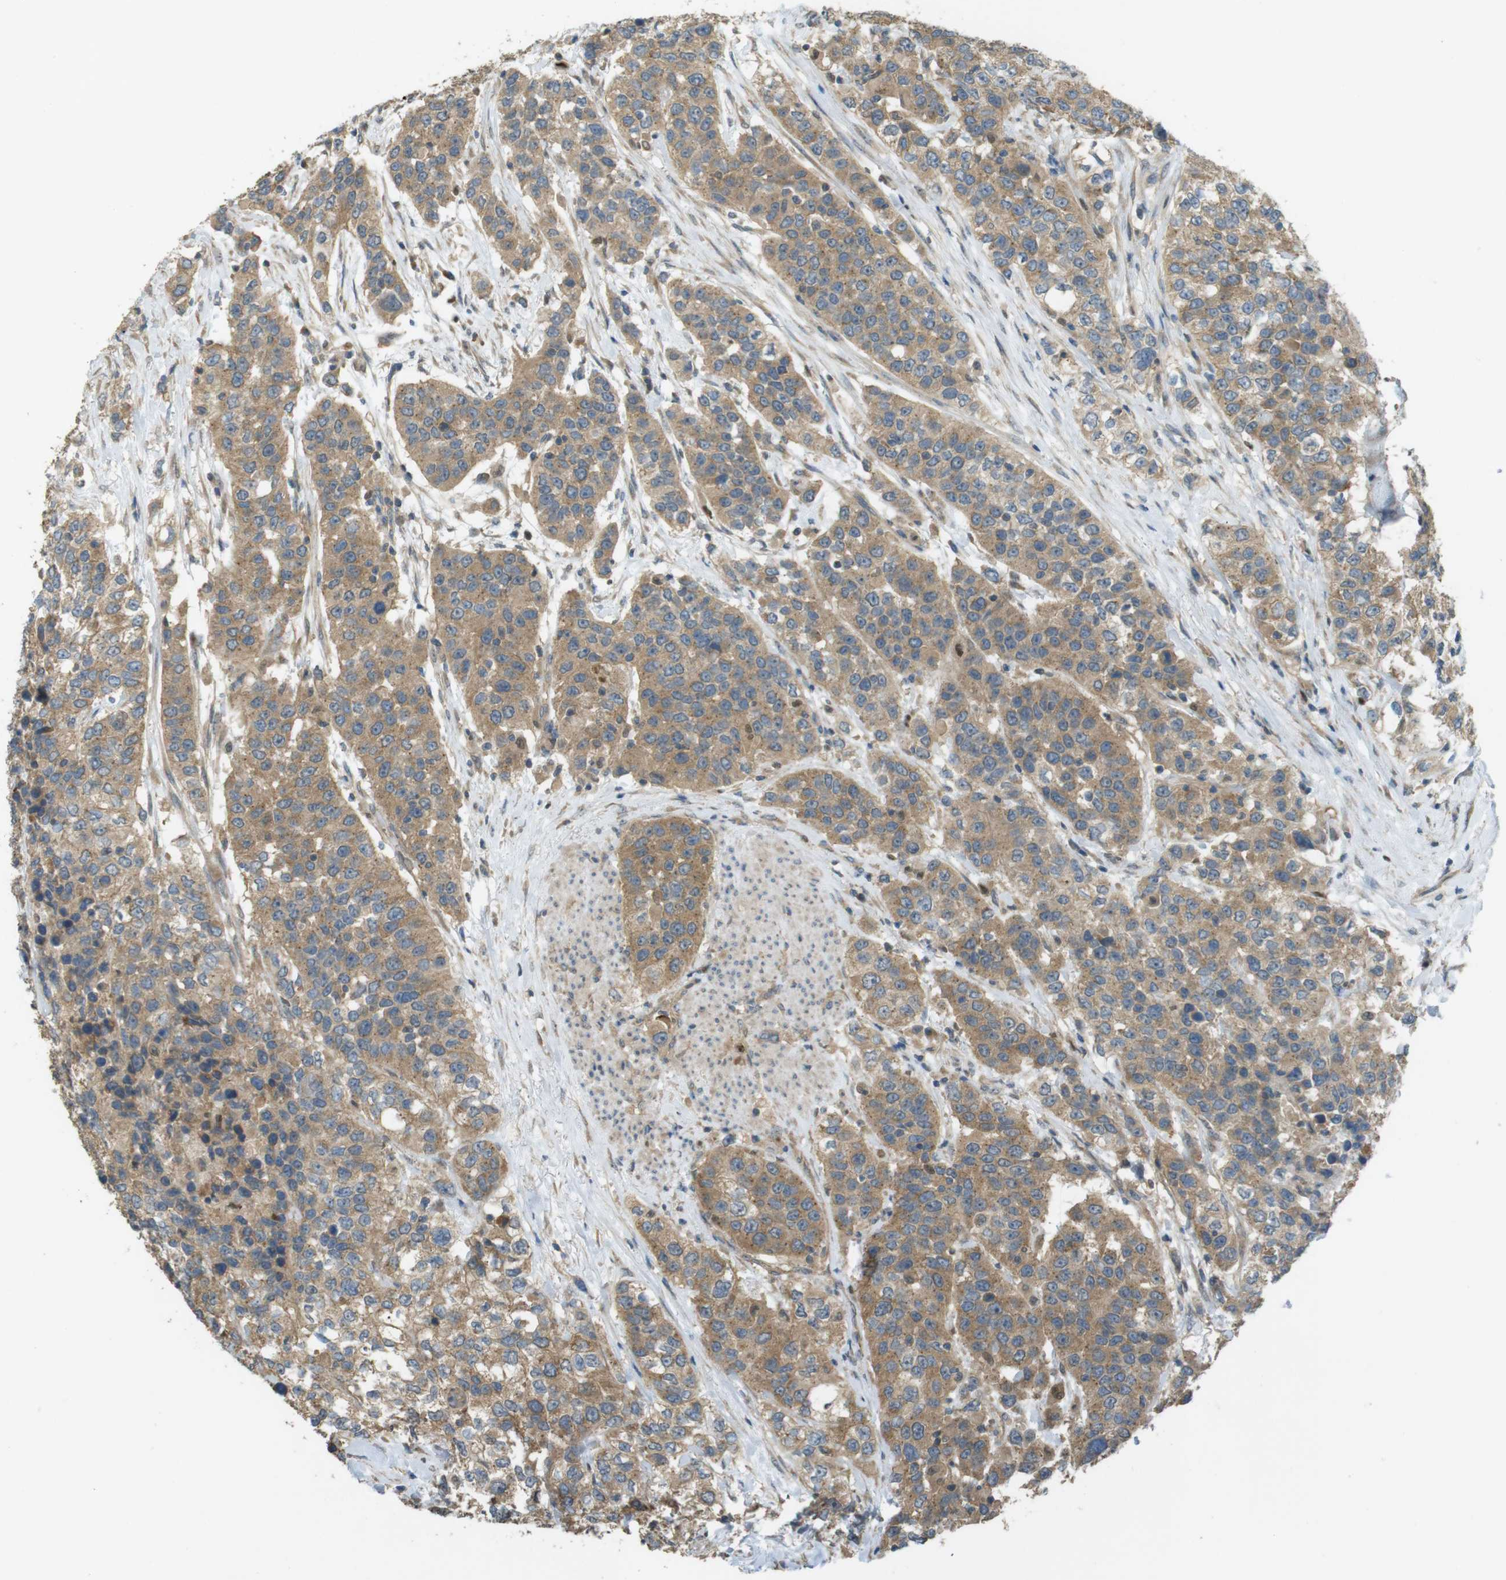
{"staining": {"intensity": "moderate", "quantity": ">75%", "location": "cytoplasmic/membranous"}, "tissue": "urothelial cancer", "cell_type": "Tumor cells", "image_type": "cancer", "snomed": [{"axis": "morphology", "description": "Urothelial carcinoma, High grade"}, {"axis": "topography", "description": "Urinary bladder"}], "caption": "Urothelial cancer stained with a protein marker demonstrates moderate staining in tumor cells.", "gene": "ZDHHC20", "patient": {"sex": "female", "age": 80}}